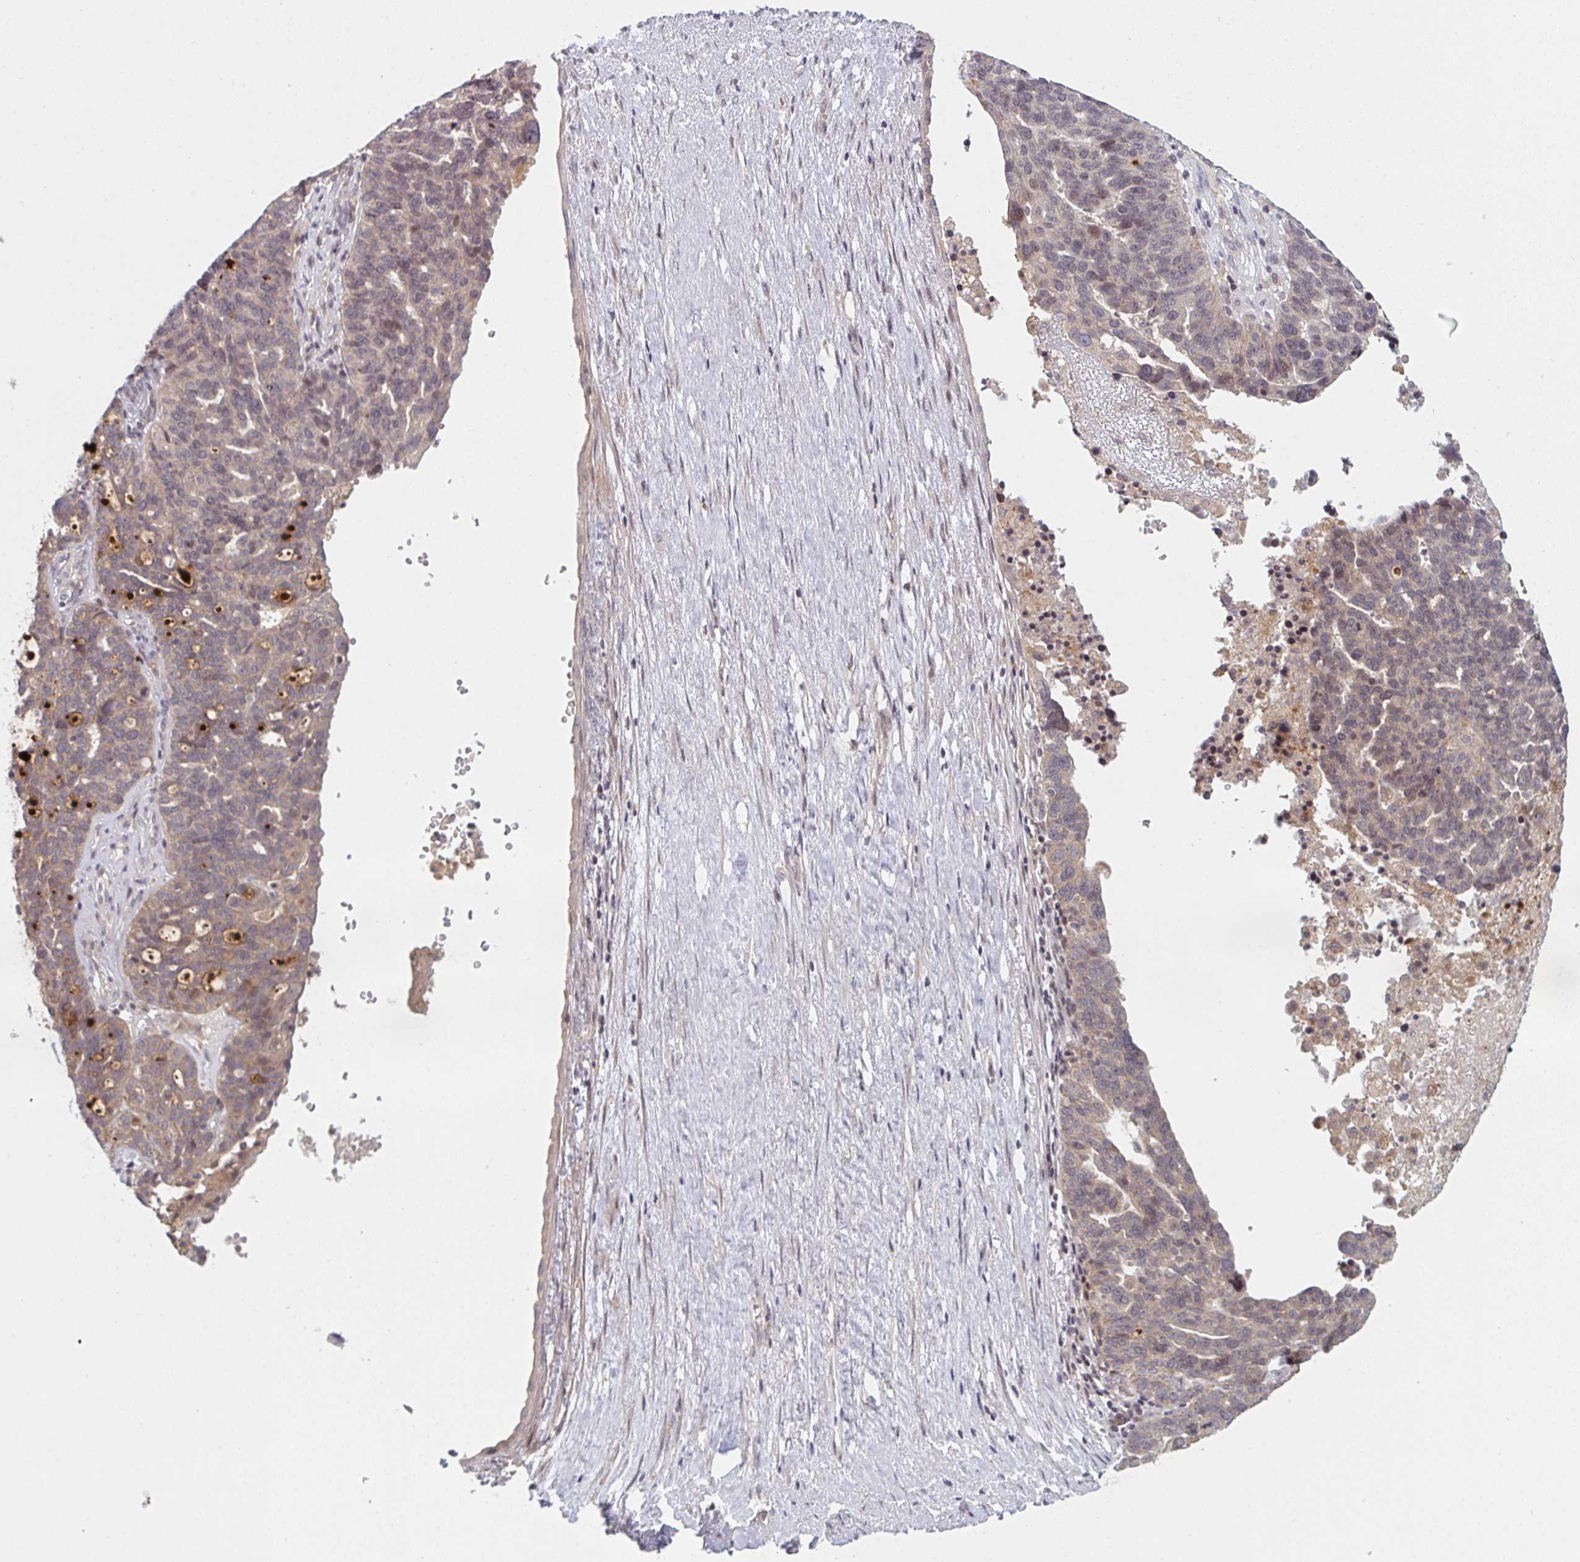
{"staining": {"intensity": "weak", "quantity": "<25%", "location": "cytoplasmic/membranous,nuclear"}, "tissue": "ovarian cancer", "cell_type": "Tumor cells", "image_type": "cancer", "snomed": [{"axis": "morphology", "description": "Cystadenocarcinoma, serous, NOS"}, {"axis": "topography", "description": "Ovary"}], "caption": "The IHC micrograph has no significant staining in tumor cells of ovarian serous cystadenocarcinoma tissue. The staining is performed using DAB (3,3'-diaminobenzidine) brown chromogen with nuclei counter-stained in using hematoxylin.", "gene": "DCST1", "patient": {"sex": "female", "age": 59}}